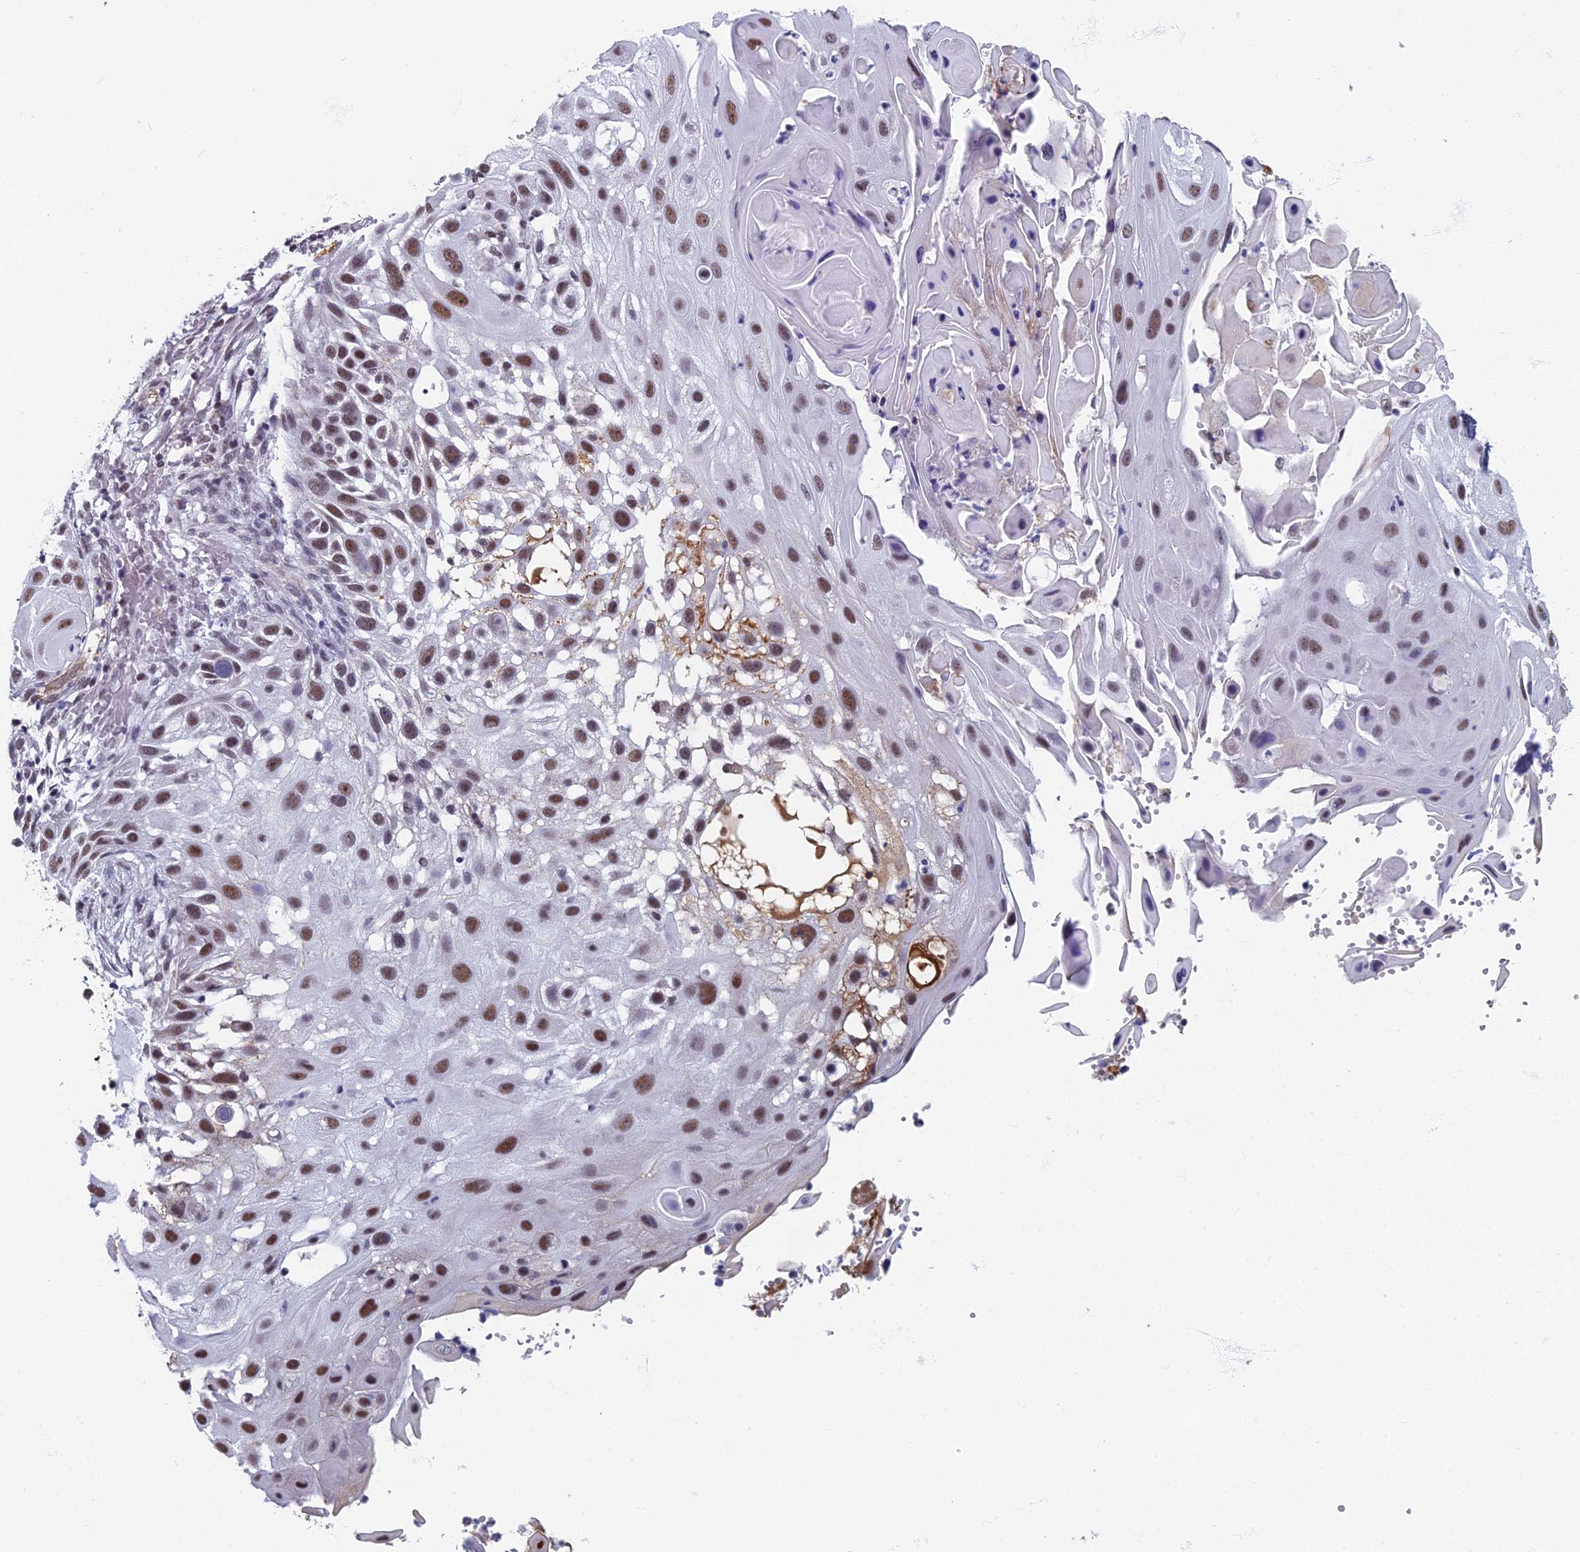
{"staining": {"intensity": "weak", "quantity": ">75%", "location": "nuclear"}, "tissue": "skin cancer", "cell_type": "Tumor cells", "image_type": "cancer", "snomed": [{"axis": "morphology", "description": "Squamous cell carcinoma, NOS"}, {"axis": "topography", "description": "Skin"}], "caption": "Weak nuclear protein positivity is seen in approximately >75% of tumor cells in skin cancer.", "gene": "TAF13", "patient": {"sex": "female", "age": 44}}